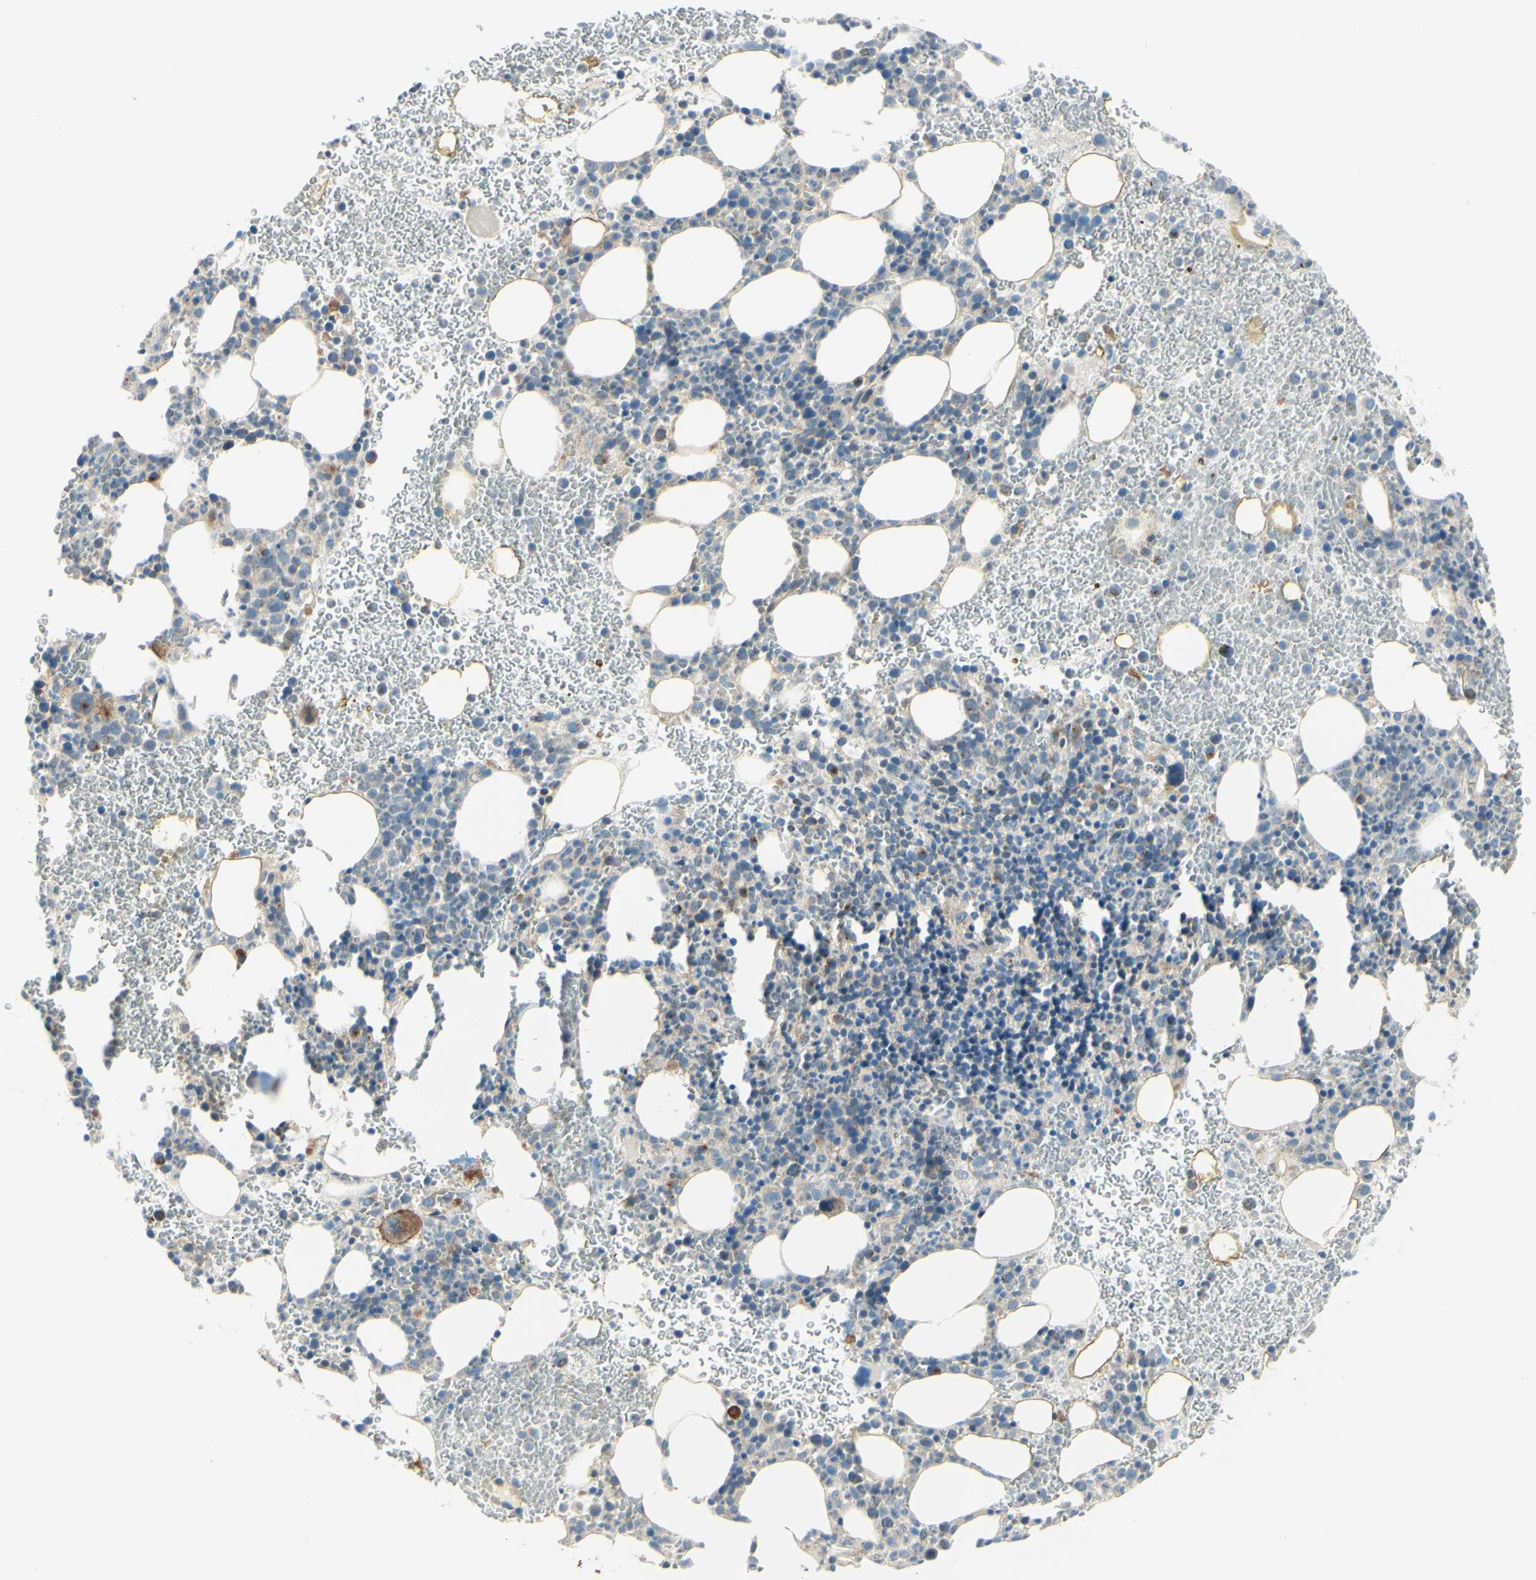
{"staining": {"intensity": "moderate", "quantity": "<25%", "location": "cytoplasmic/membranous"}, "tissue": "bone marrow", "cell_type": "Hematopoietic cells", "image_type": "normal", "snomed": [{"axis": "morphology", "description": "Normal tissue, NOS"}, {"axis": "morphology", "description": "Inflammation, NOS"}, {"axis": "topography", "description": "Bone marrow"}], "caption": "About <25% of hematopoietic cells in benign human bone marrow exhibit moderate cytoplasmic/membranous protein positivity as visualized by brown immunohistochemical staining.", "gene": "LRRK1", "patient": {"sex": "female", "age": 54}}